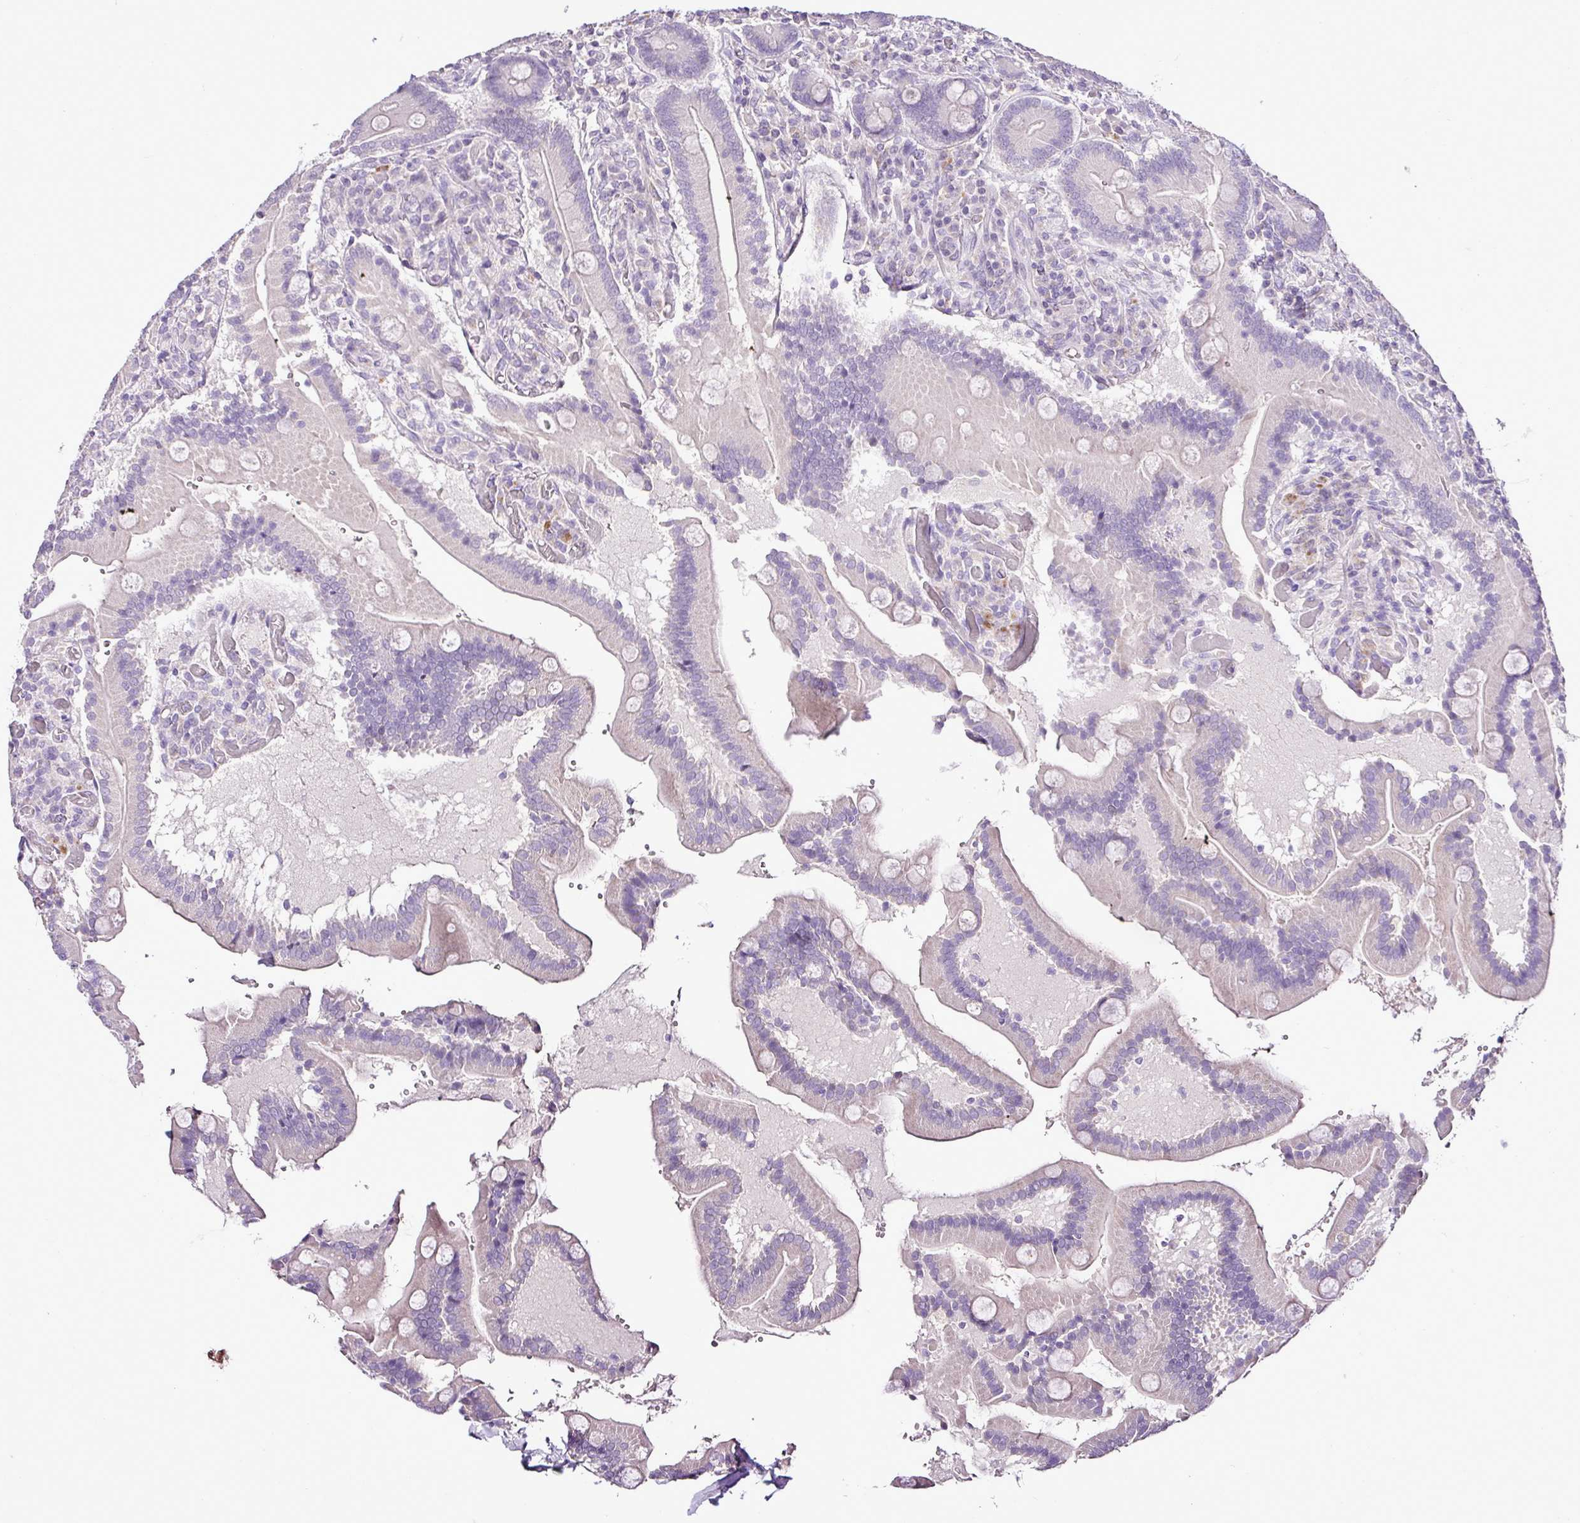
{"staining": {"intensity": "negative", "quantity": "none", "location": "none"}, "tissue": "duodenum", "cell_type": "Glandular cells", "image_type": "normal", "snomed": [{"axis": "morphology", "description": "Normal tissue, NOS"}, {"axis": "topography", "description": "Duodenum"}], "caption": "DAB immunohistochemical staining of unremarkable duodenum reveals no significant positivity in glandular cells.", "gene": "ESR1", "patient": {"sex": "female", "age": 62}}